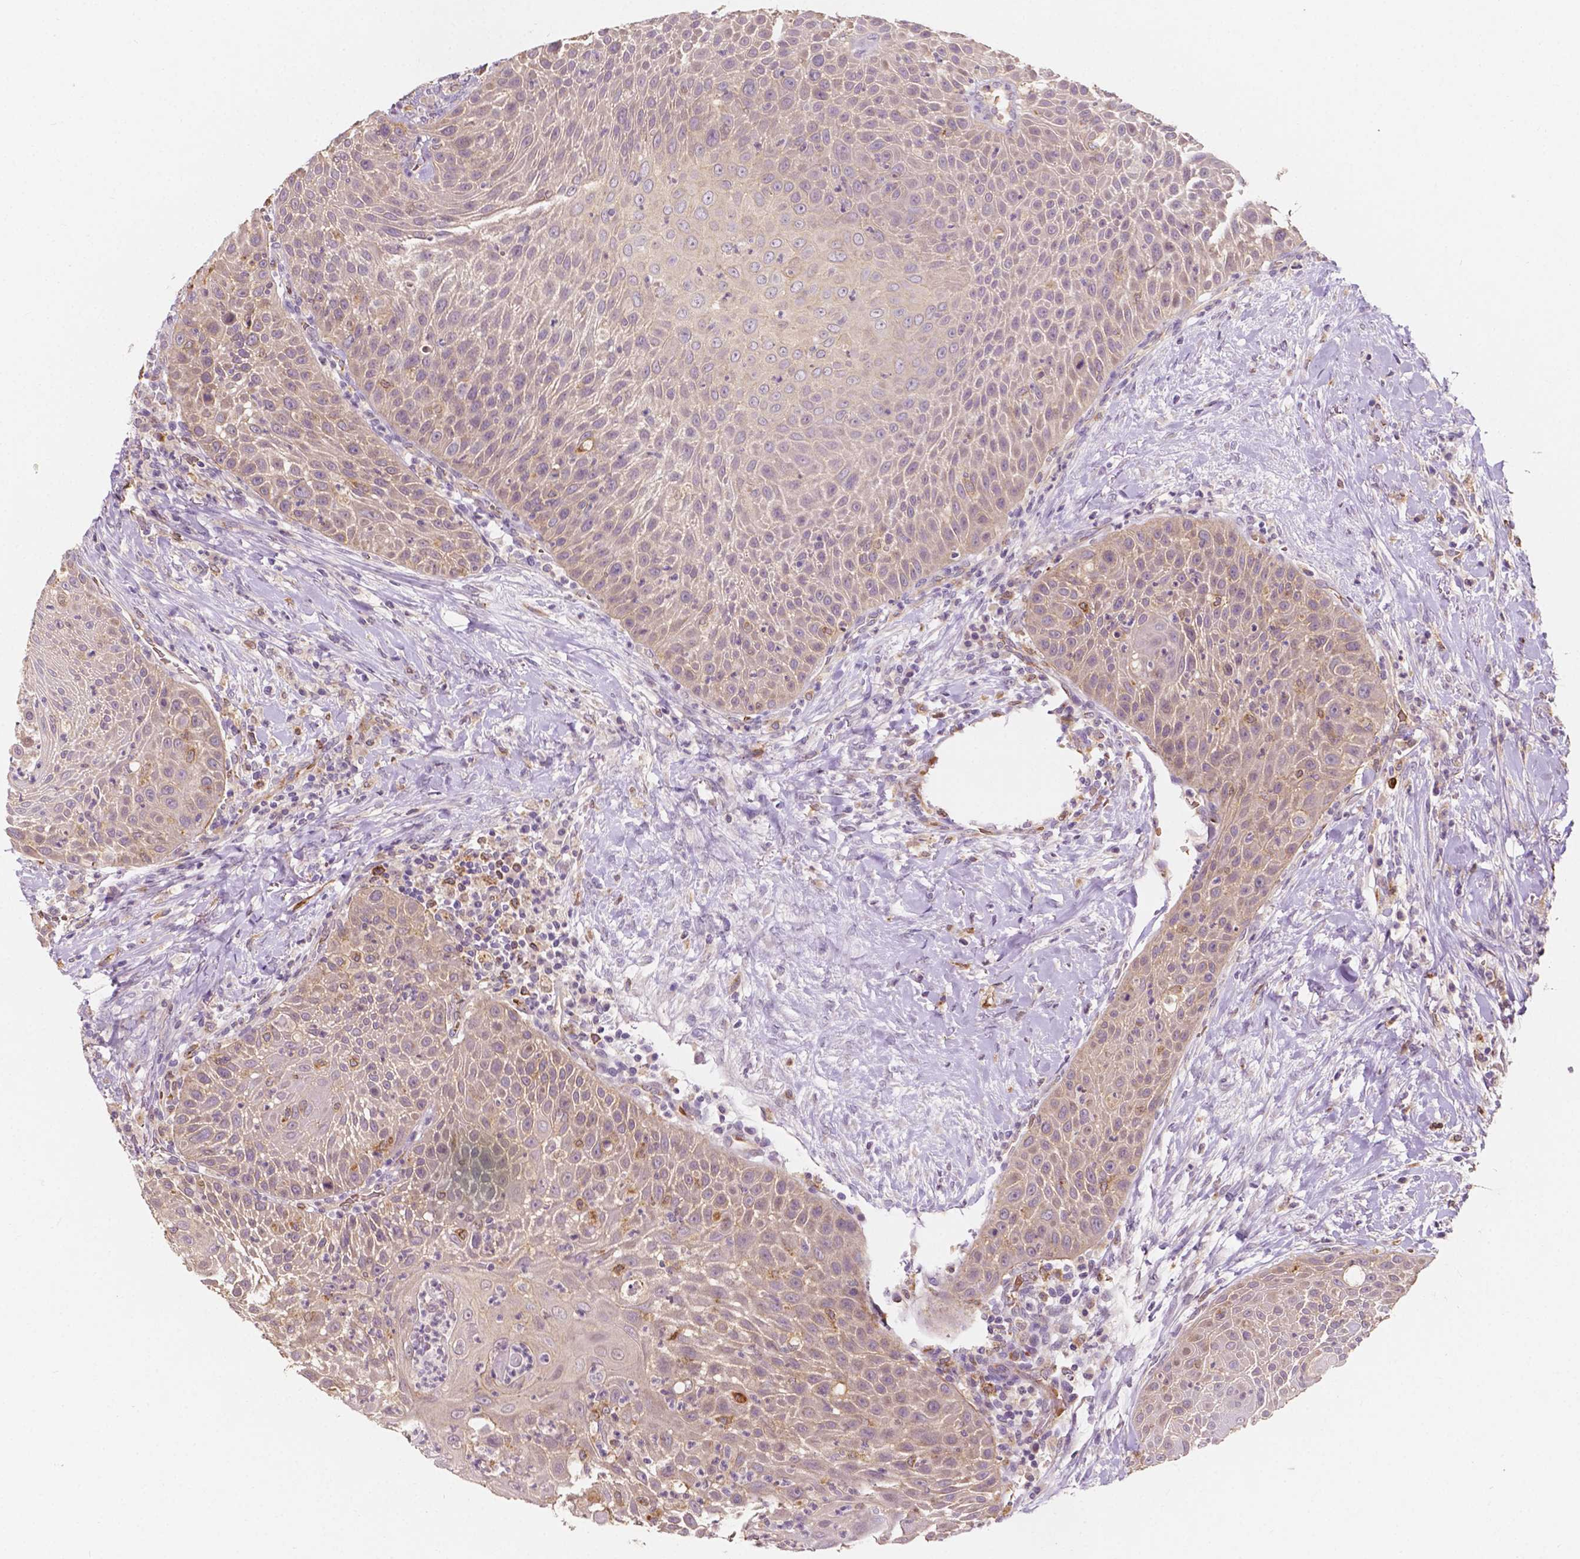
{"staining": {"intensity": "weak", "quantity": "25%-75%", "location": "cytoplasmic/membranous"}, "tissue": "head and neck cancer", "cell_type": "Tumor cells", "image_type": "cancer", "snomed": [{"axis": "morphology", "description": "Squamous cell carcinoma, NOS"}, {"axis": "topography", "description": "Head-Neck"}], "caption": "High-power microscopy captured an IHC photomicrograph of head and neck cancer (squamous cell carcinoma), revealing weak cytoplasmic/membranous staining in approximately 25%-75% of tumor cells. Nuclei are stained in blue.", "gene": "SLC22A4", "patient": {"sex": "male", "age": 69}}